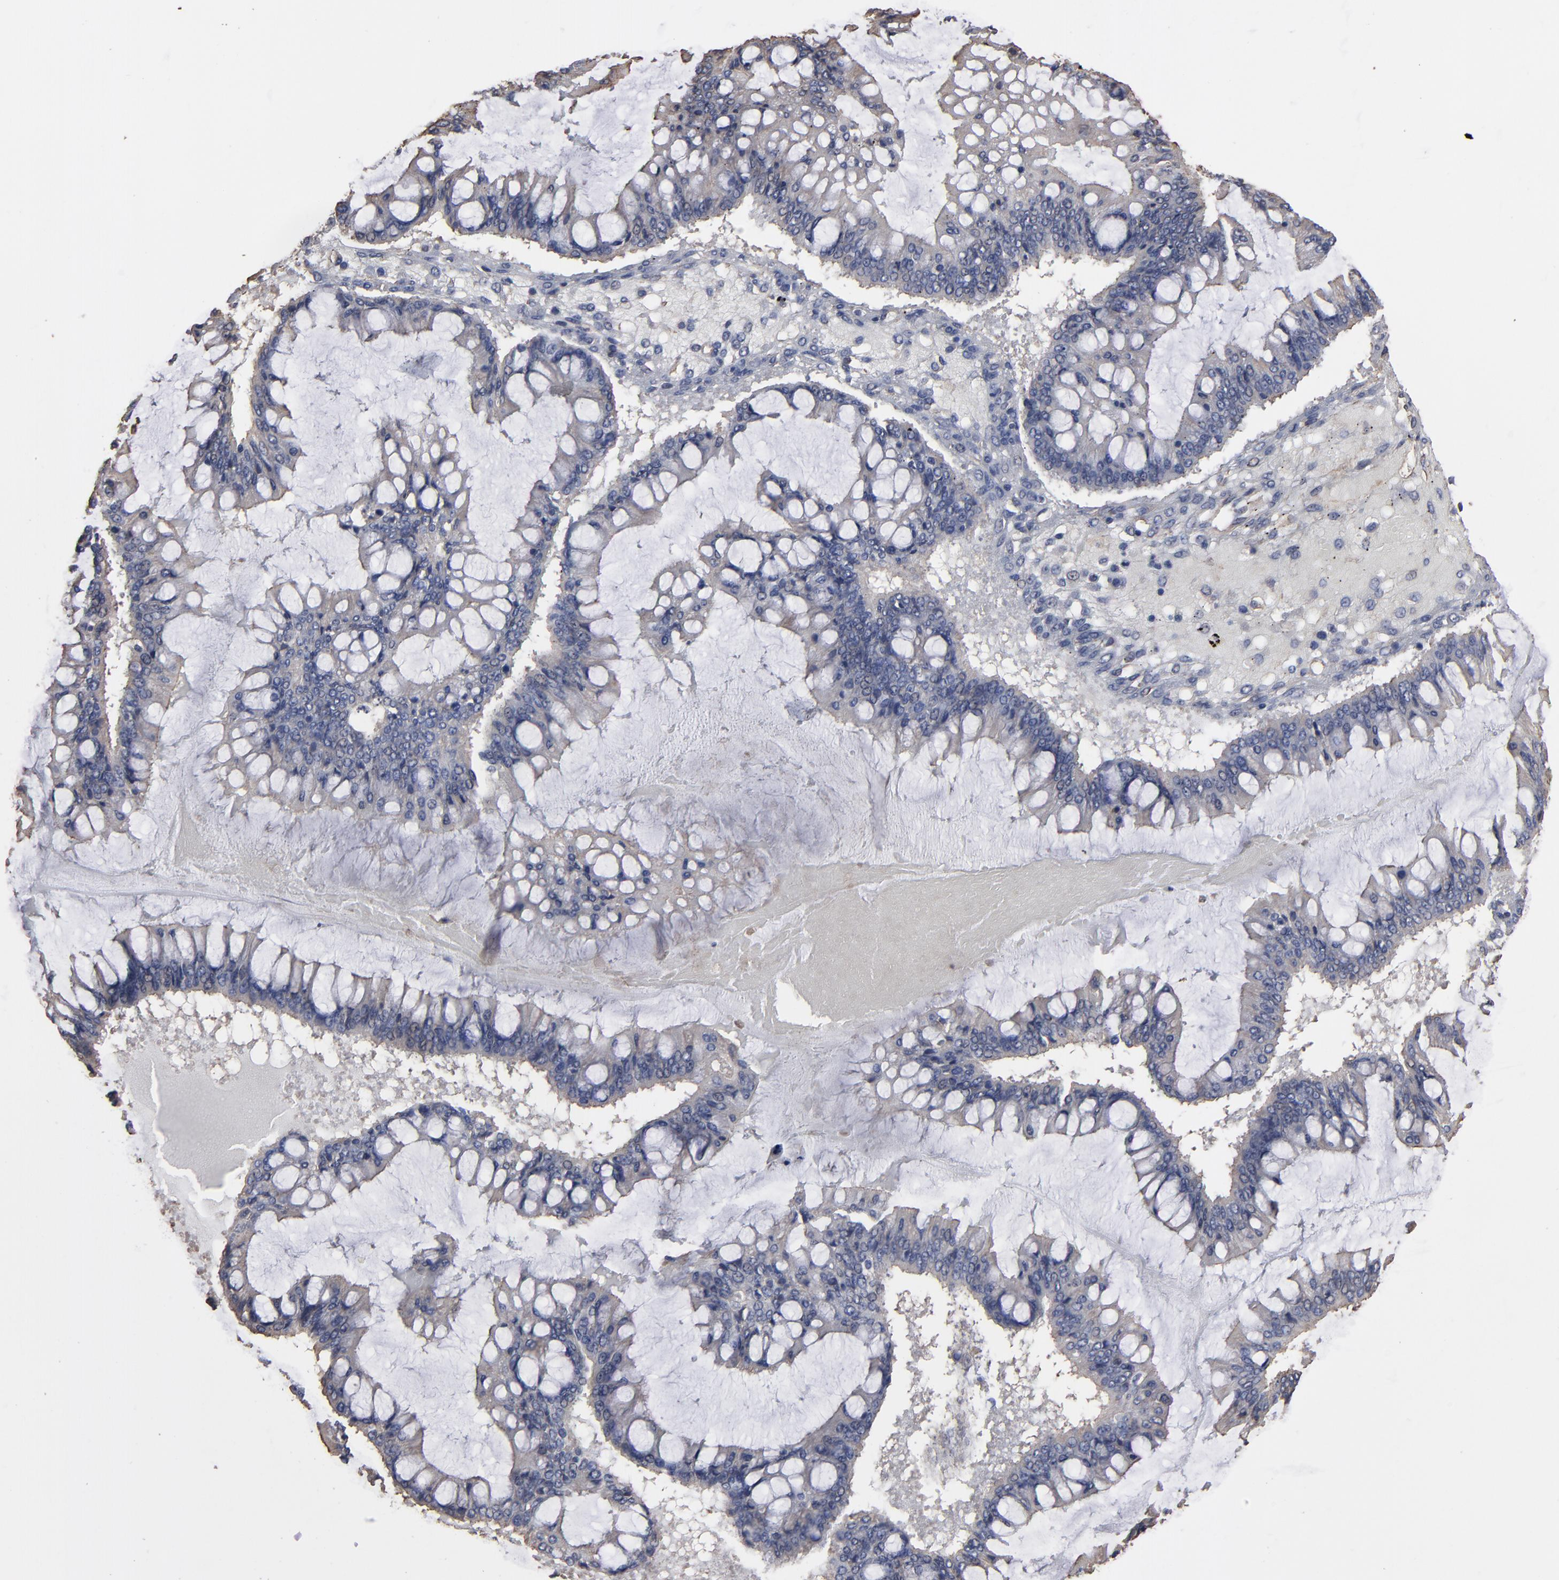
{"staining": {"intensity": "weak", "quantity": "<25%", "location": "cytoplasmic/membranous"}, "tissue": "ovarian cancer", "cell_type": "Tumor cells", "image_type": "cancer", "snomed": [{"axis": "morphology", "description": "Cystadenocarcinoma, mucinous, NOS"}, {"axis": "topography", "description": "Ovary"}], "caption": "DAB immunohistochemical staining of ovarian mucinous cystadenocarcinoma displays no significant positivity in tumor cells.", "gene": "DMD", "patient": {"sex": "female", "age": 73}}